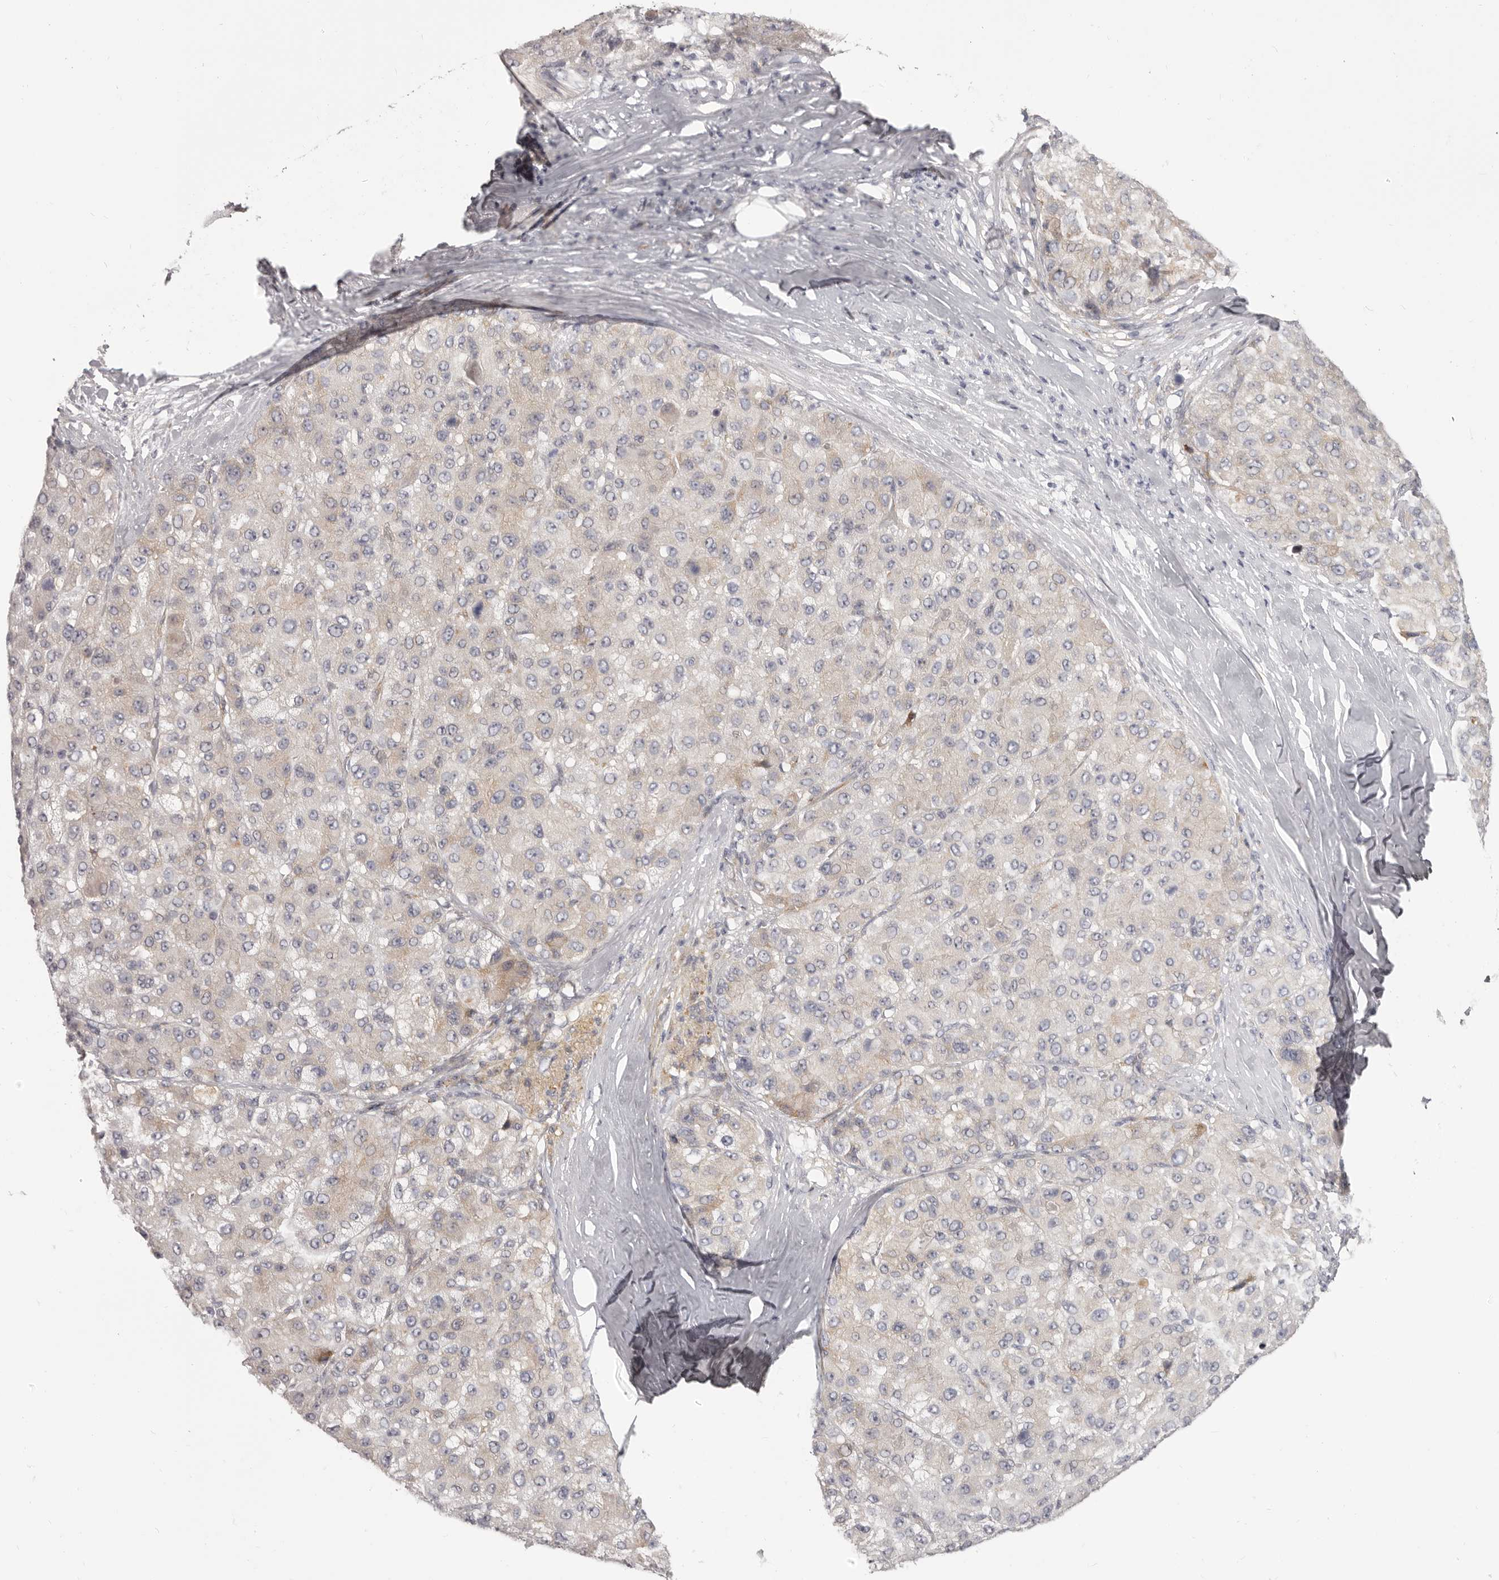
{"staining": {"intensity": "weak", "quantity": "25%-75%", "location": "cytoplasmic/membranous"}, "tissue": "liver cancer", "cell_type": "Tumor cells", "image_type": "cancer", "snomed": [{"axis": "morphology", "description": "Carcinoma, Hepatocellular, NOS"}, {"axis": "topography", "description": "Liver"}], "caption": "A photomicrograph of liver hepatocellular carcinoma stained for a protein displays weak cytoplasmic/membranous brown staining in tumor cells. Nuclei are stained in blue.", "gene": "OTUD3", "patient": {"sex": "male", "age": 80}}